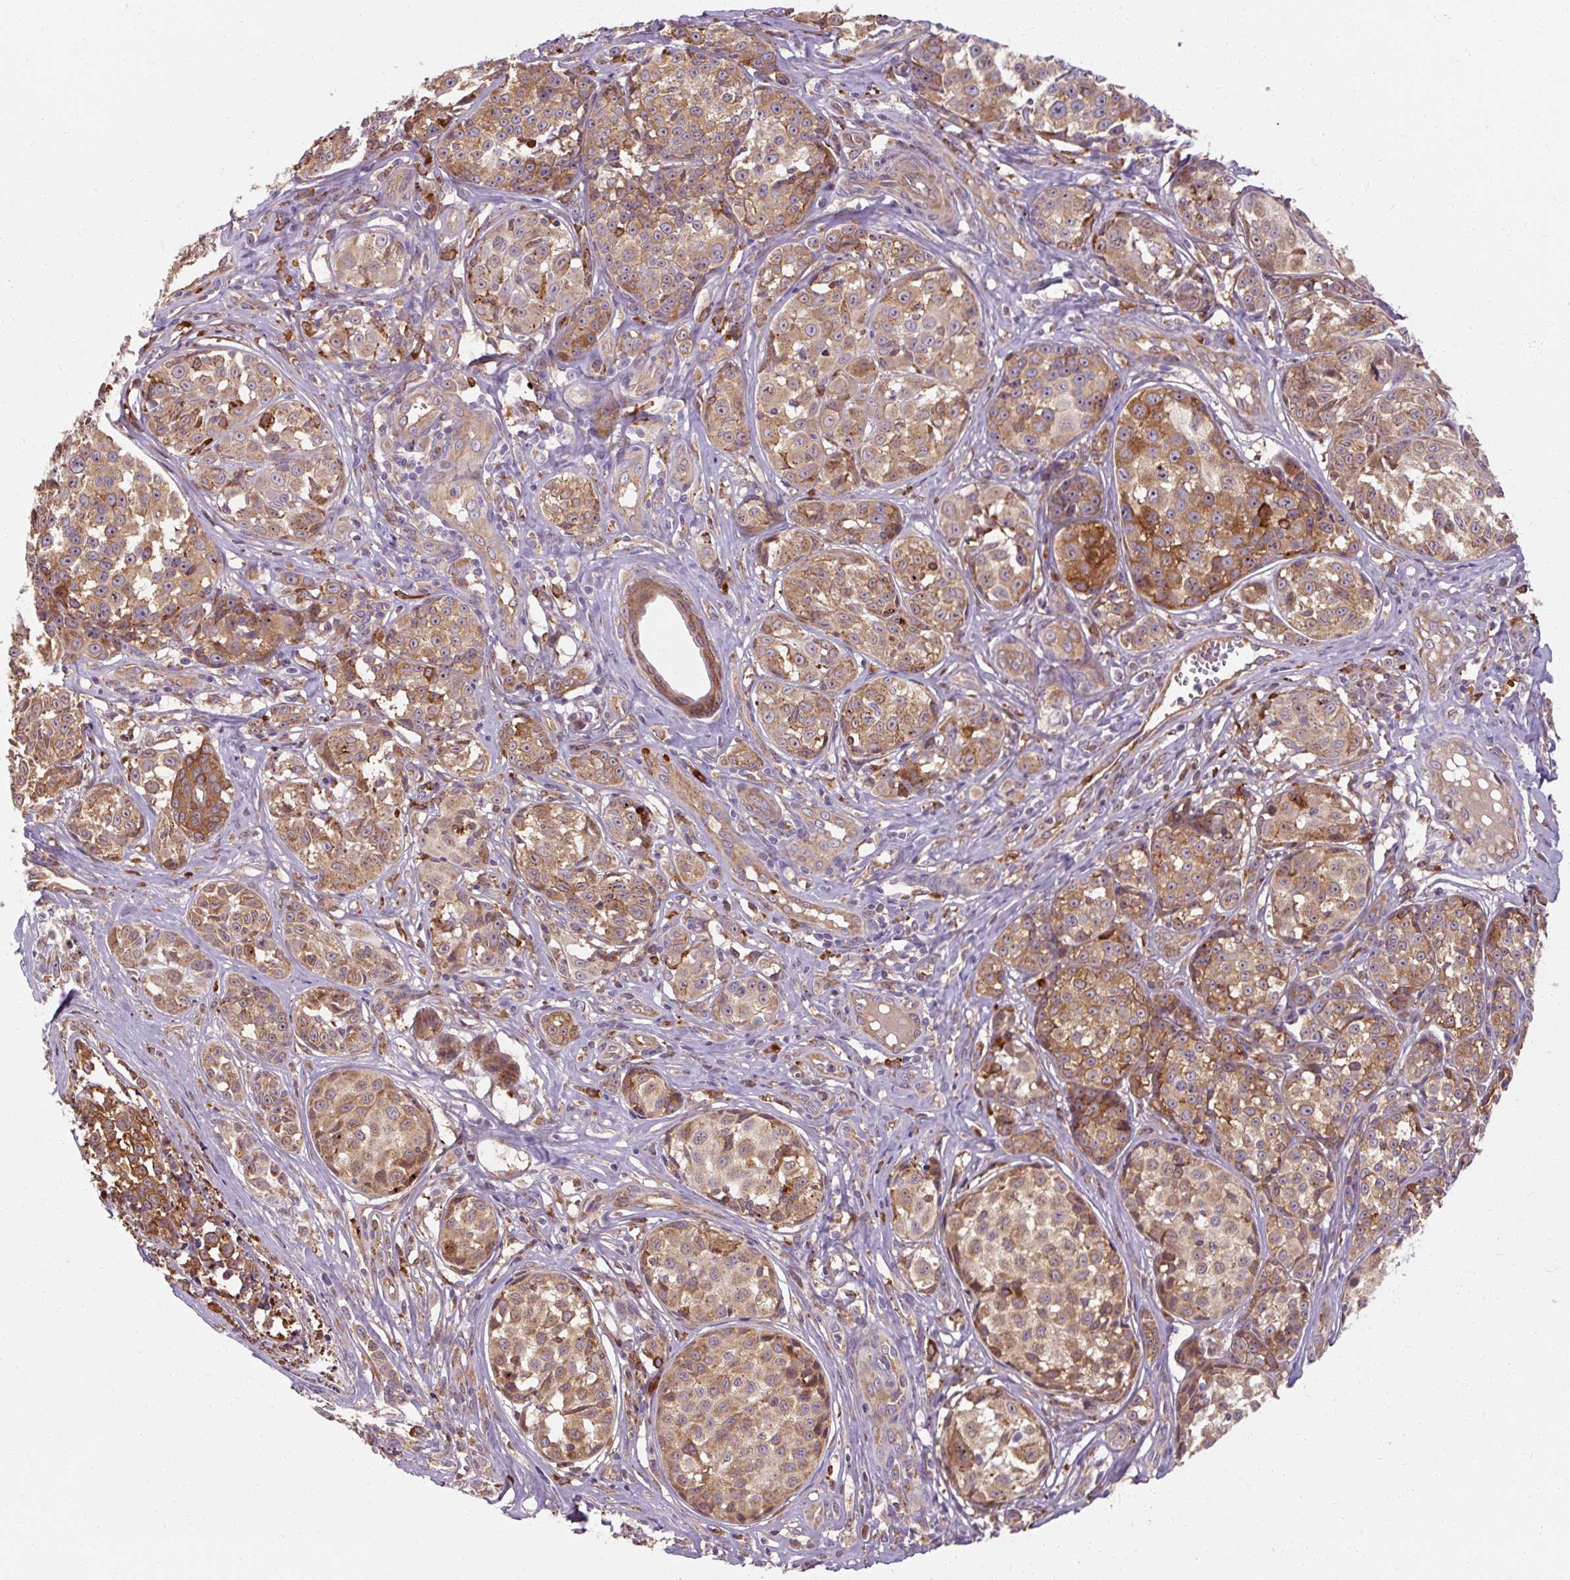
{"staining": {"intensity": "strong", "quantity": ">75%", "location": "cytoplasmic/membranous"}, "tissue": "melanoma", "cell_type": "Tumor cells", "image_type": "cancer", "snomed": [{"axis": "morphology", "description": "Malignant melanoma, NOS"}, {"axis": "topography", "description": "Skin"}], "caption": "Malignant melanoma tissue shows strong cytoplasmic/membranous staining in about >75% of tumor cells", "gene": "TBC1D4", "patient": {"sex": "female", "age": 35}}